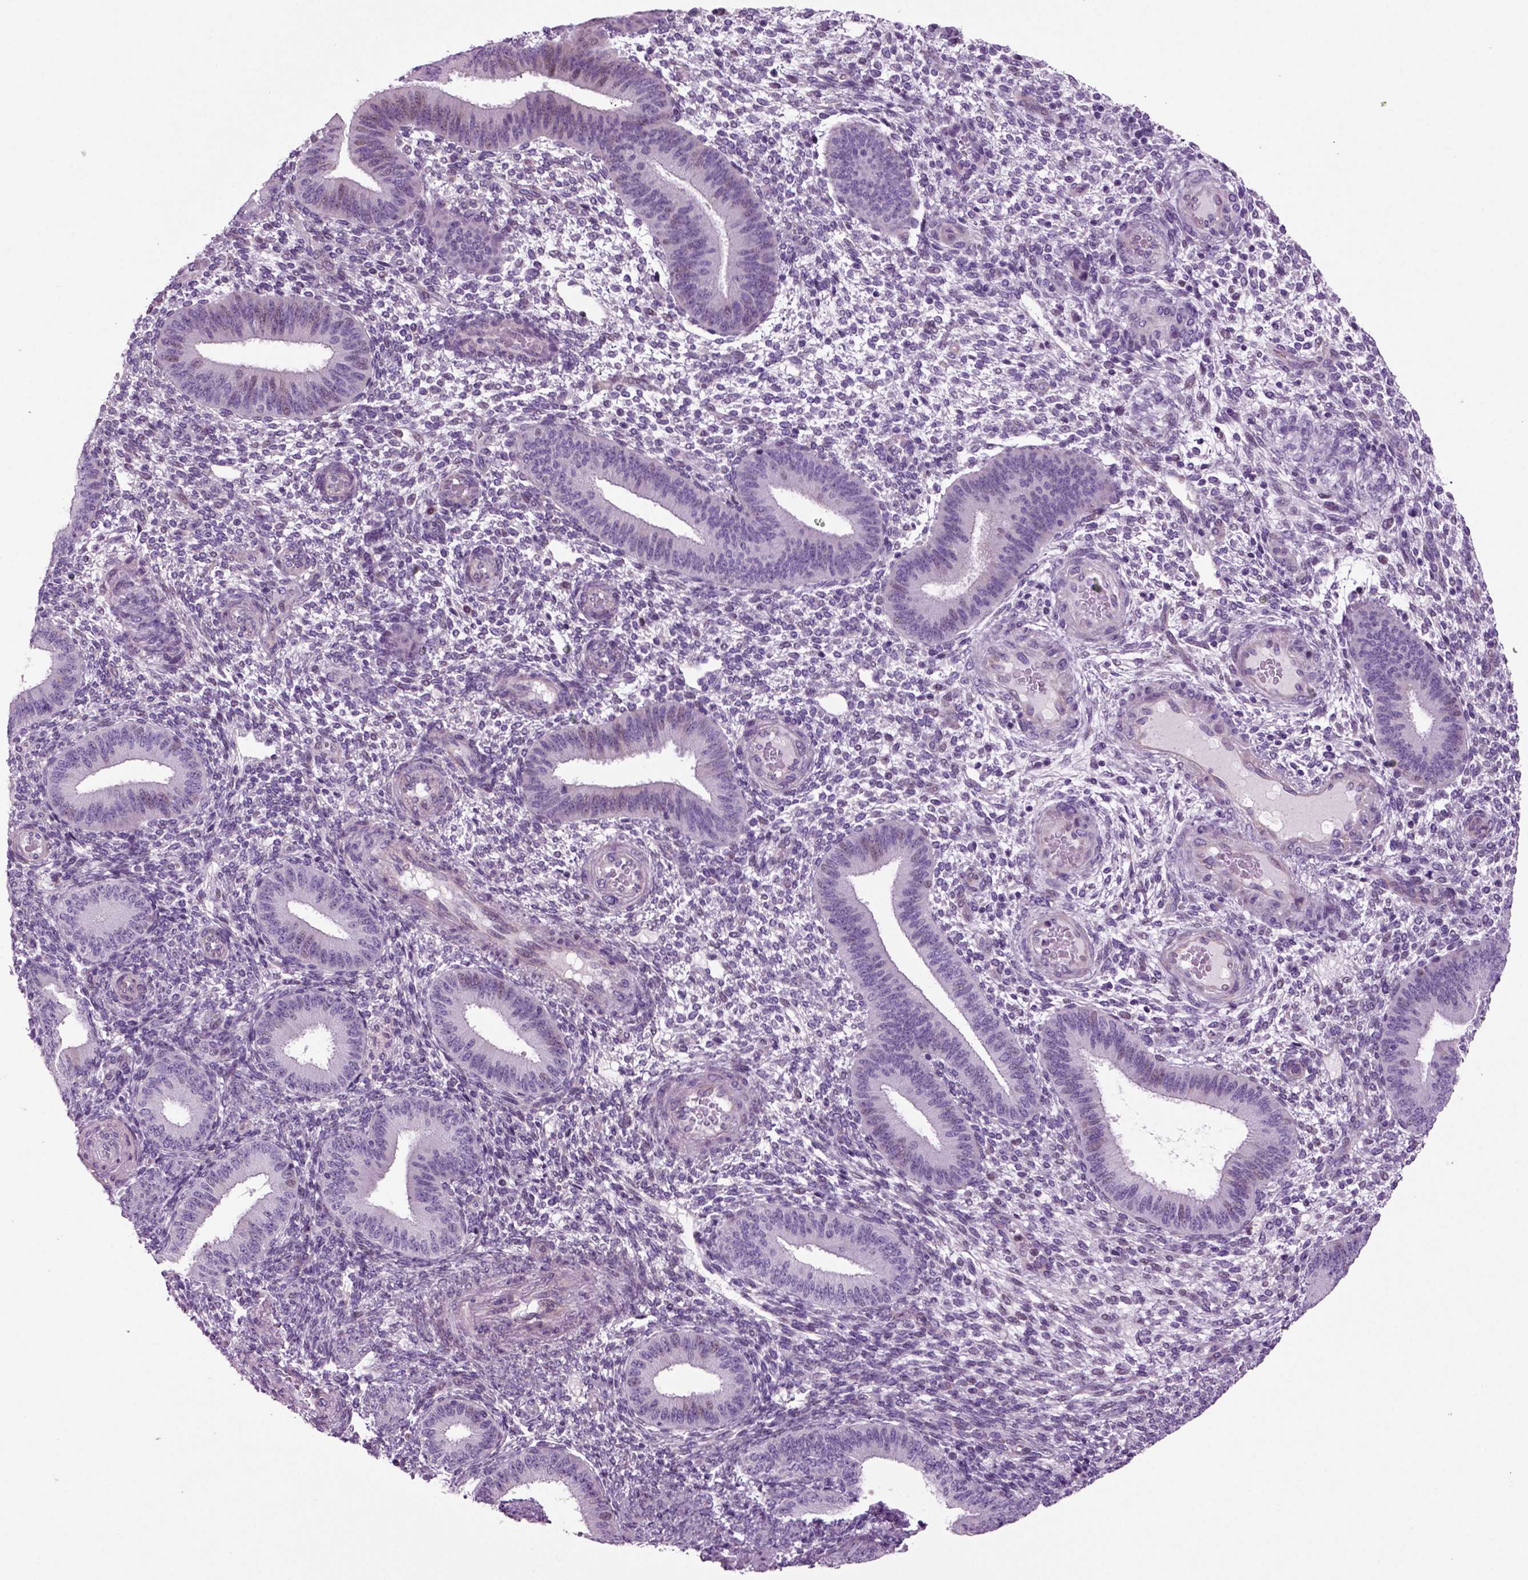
{"staining": {"intensity": "negative", "quantity": "none", "location": "none"}, "tissue": "endometrium", "cell_type": "Cells in endometrial stroma", "image_type": "normal", "snomed": [{"axis": "morphology", "description": "Normal tissue, NOS"}, {"axis": "topography", "description": "Endometrium"}], "caption": "This is an immunohistochemistry photomicrograph of benign endometrium. There is no staining in cells in endometrial stroma.", "gene": "ARID3A", "patient": {"sex": "female", "age": 39}}